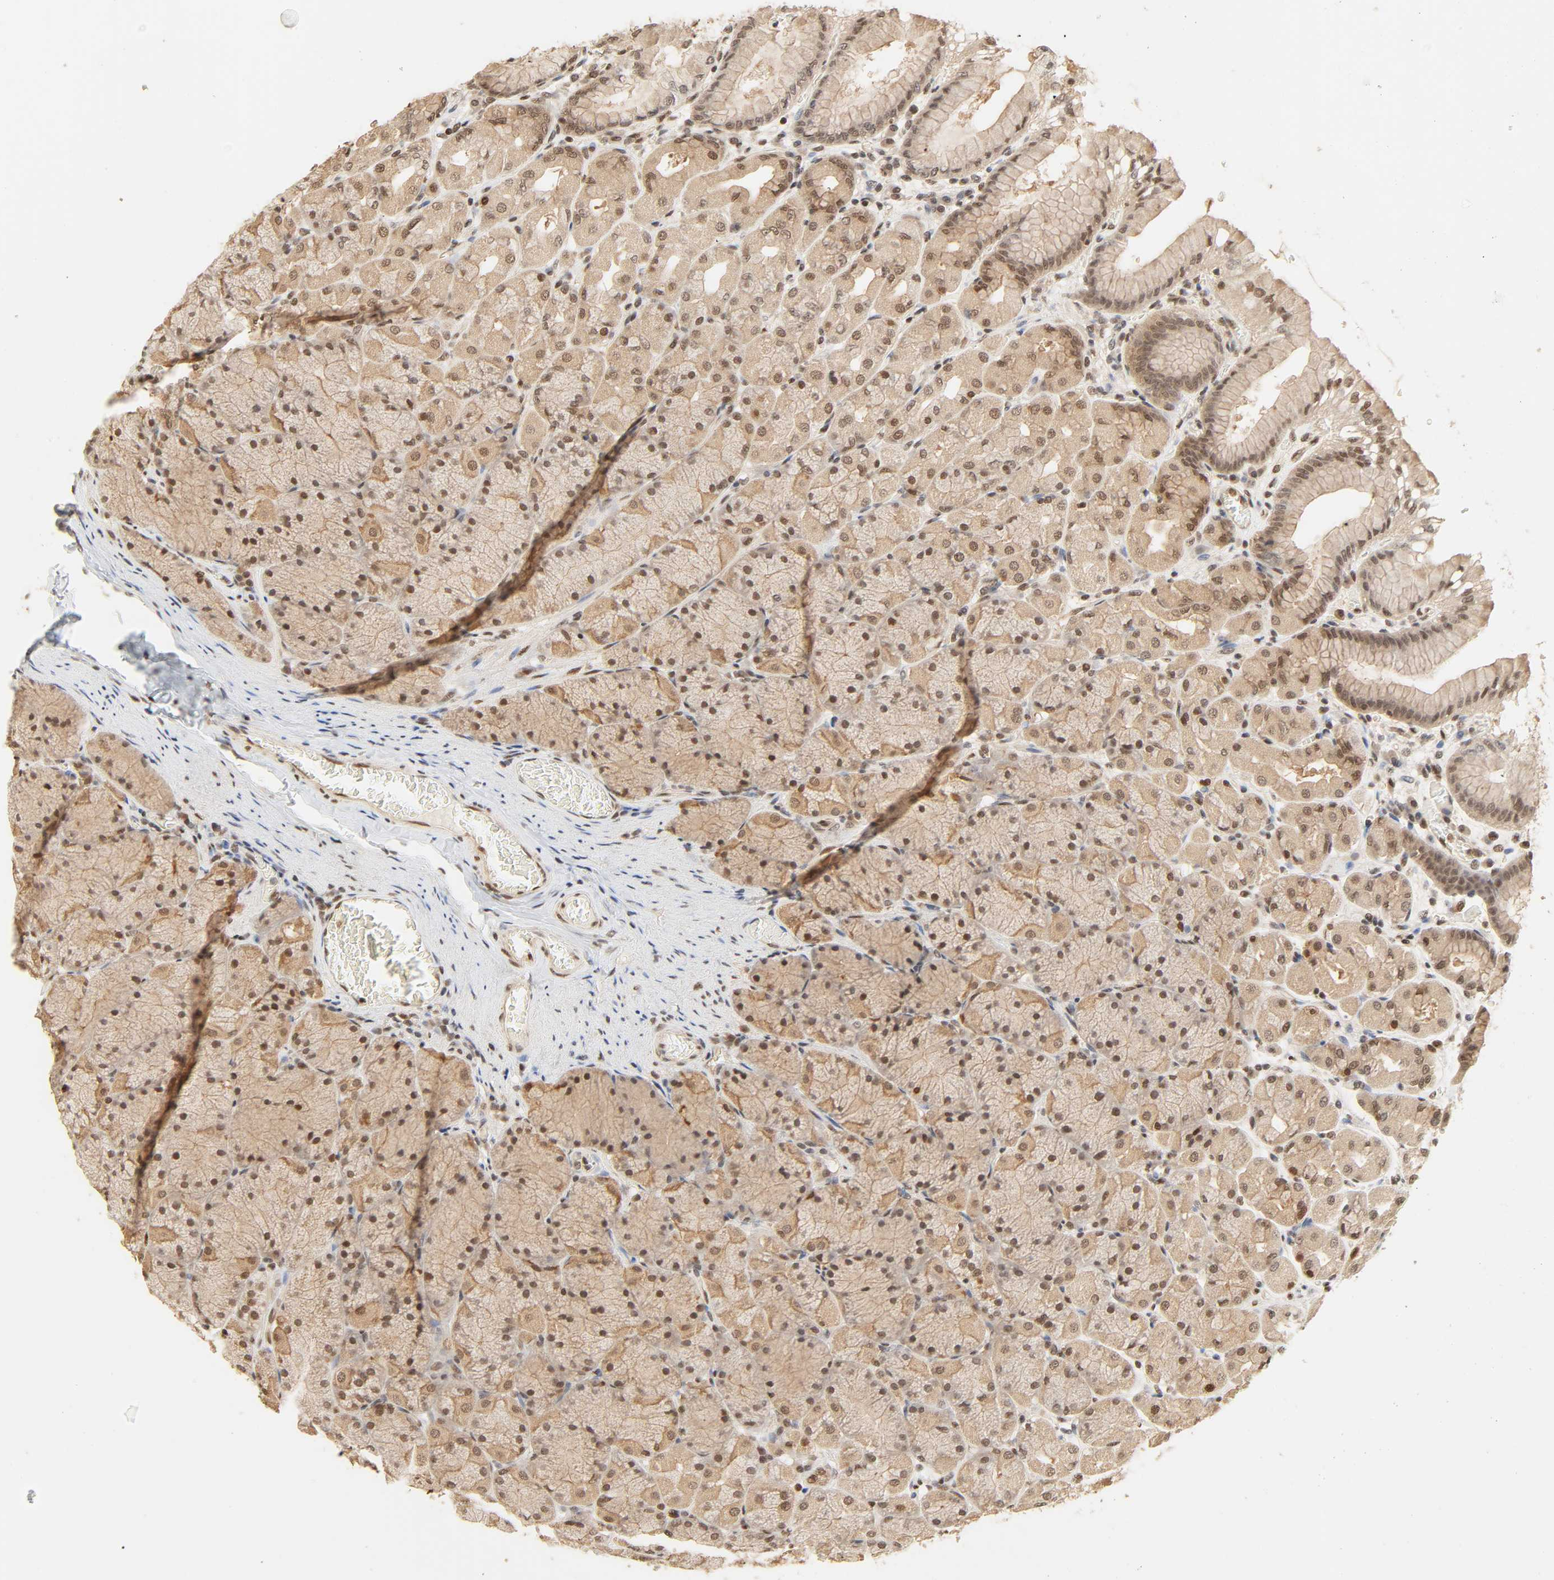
{"staining": {"intensity": "moderate", "quantity": "25%-75%", "location": "cytoplasmic/membranous,nuclear"}, "tissue": "stomach", "cell_type": "Glandular cells", "image_type": "normal", "snomed": [{"axis": "morphology", "description": "Normal tissue, NOS"}, {"axis": "topography", "description": "Stomach, upper"}], "caption": "Stomach stained with immunohistochemistry (IHC) displays moderate cytoplasmic/membranous,nuclear expression in about 25%-75% of glandular cells. (DAB IHC, brown staining for protein, blue staining for nuclei).", "gene": "UBC", "patient": {"sex": "female", "age": 56}}